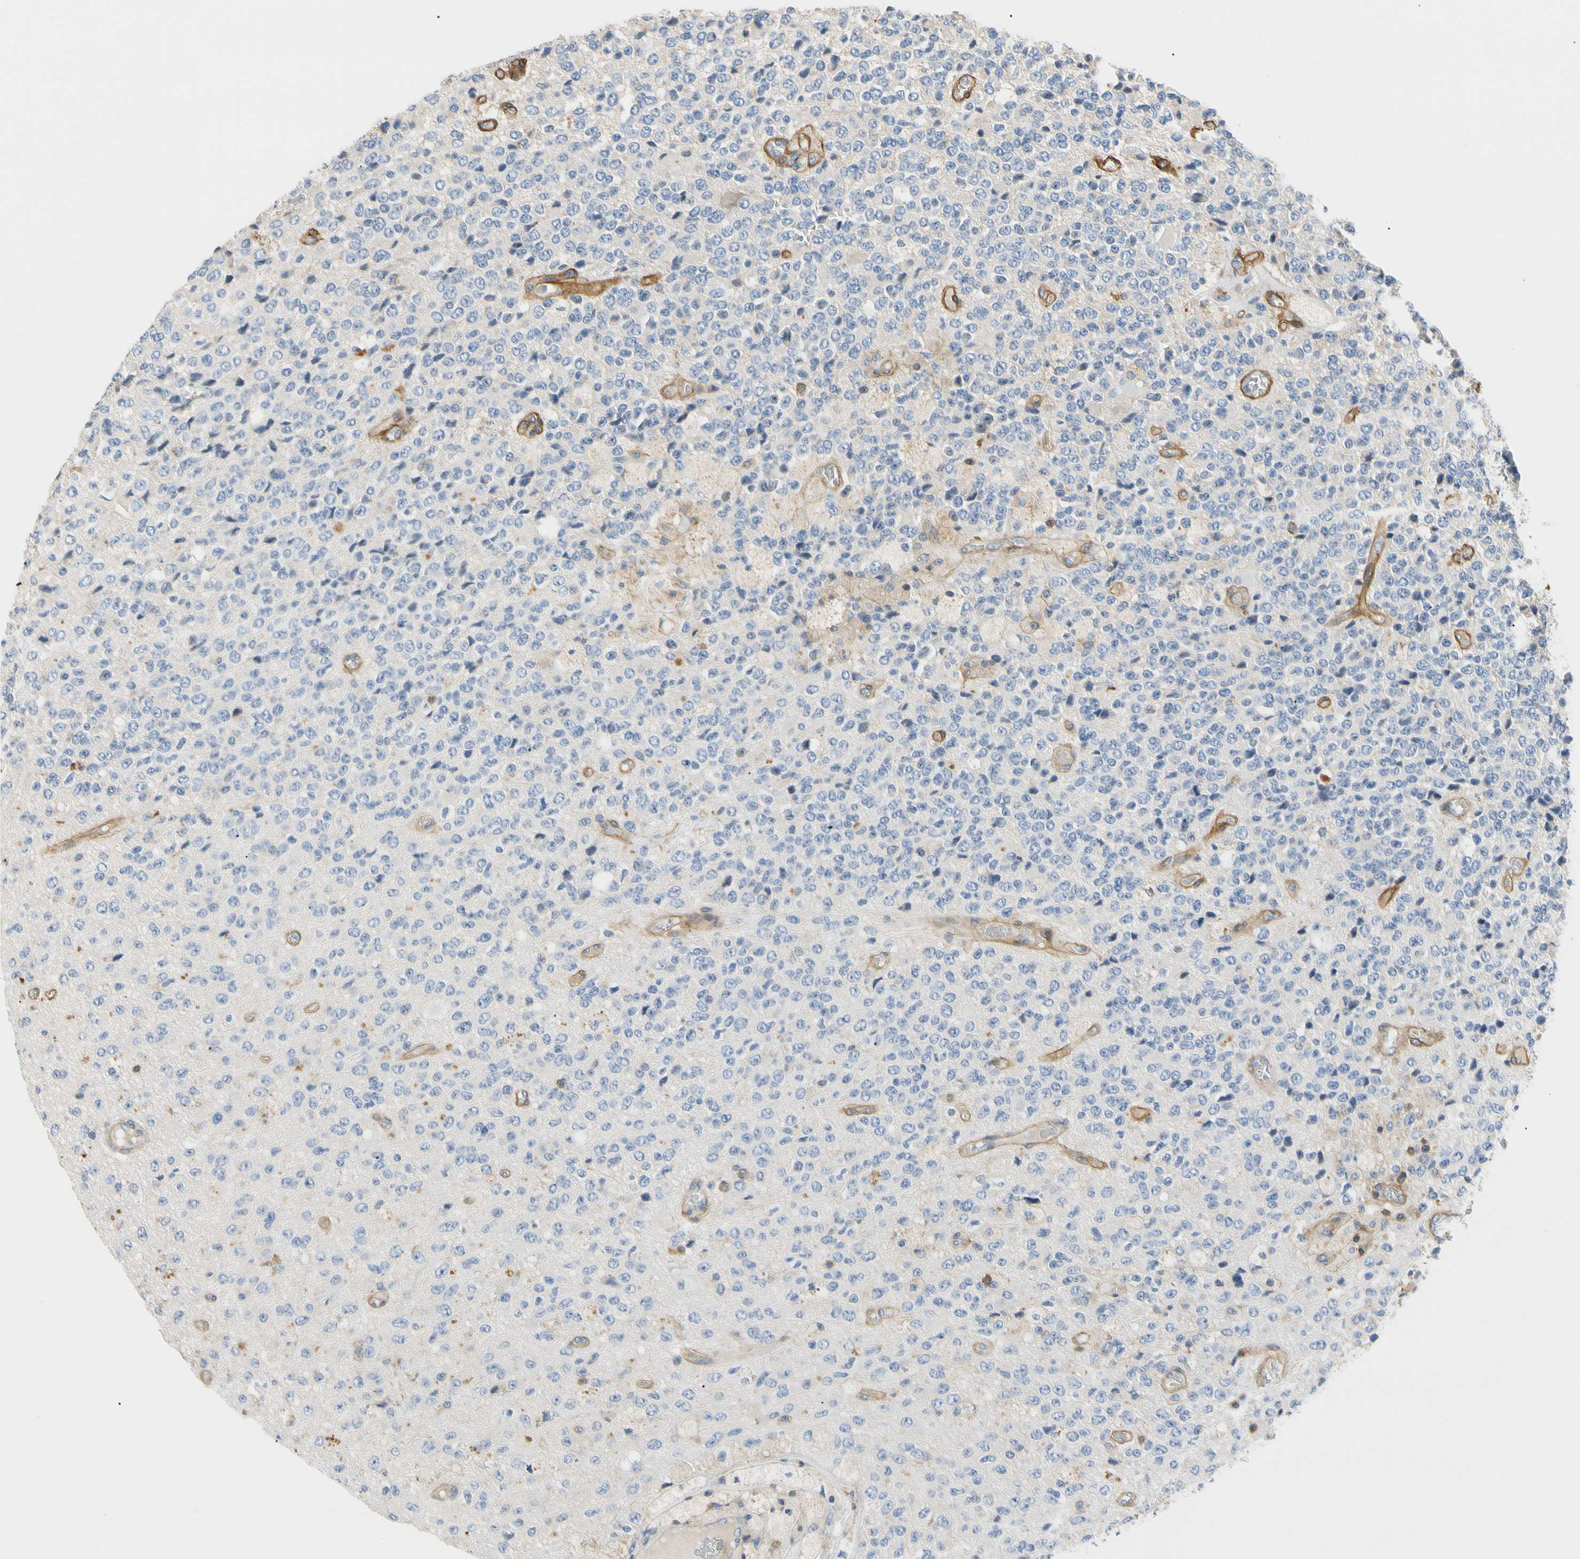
{"staining": {"intensity": "negative", "quantity": "none", "location": "none"}, "tissue": "glioma", "cell_type": "Tumor cells", "image_type": "cancer", "snomed": [{"axis": "morphology", "description": "Glioma, malignant, High grade"}, {"axis": "topography", "description": "pancreas cauda"}], "caption": "Immunohistochemistry (IHC) image of glioma stained for a protein (brown), which shows no expression in tumor cells.", "gene": "TNFRSF18", "patient": {"sex": "male", "age": 60}}